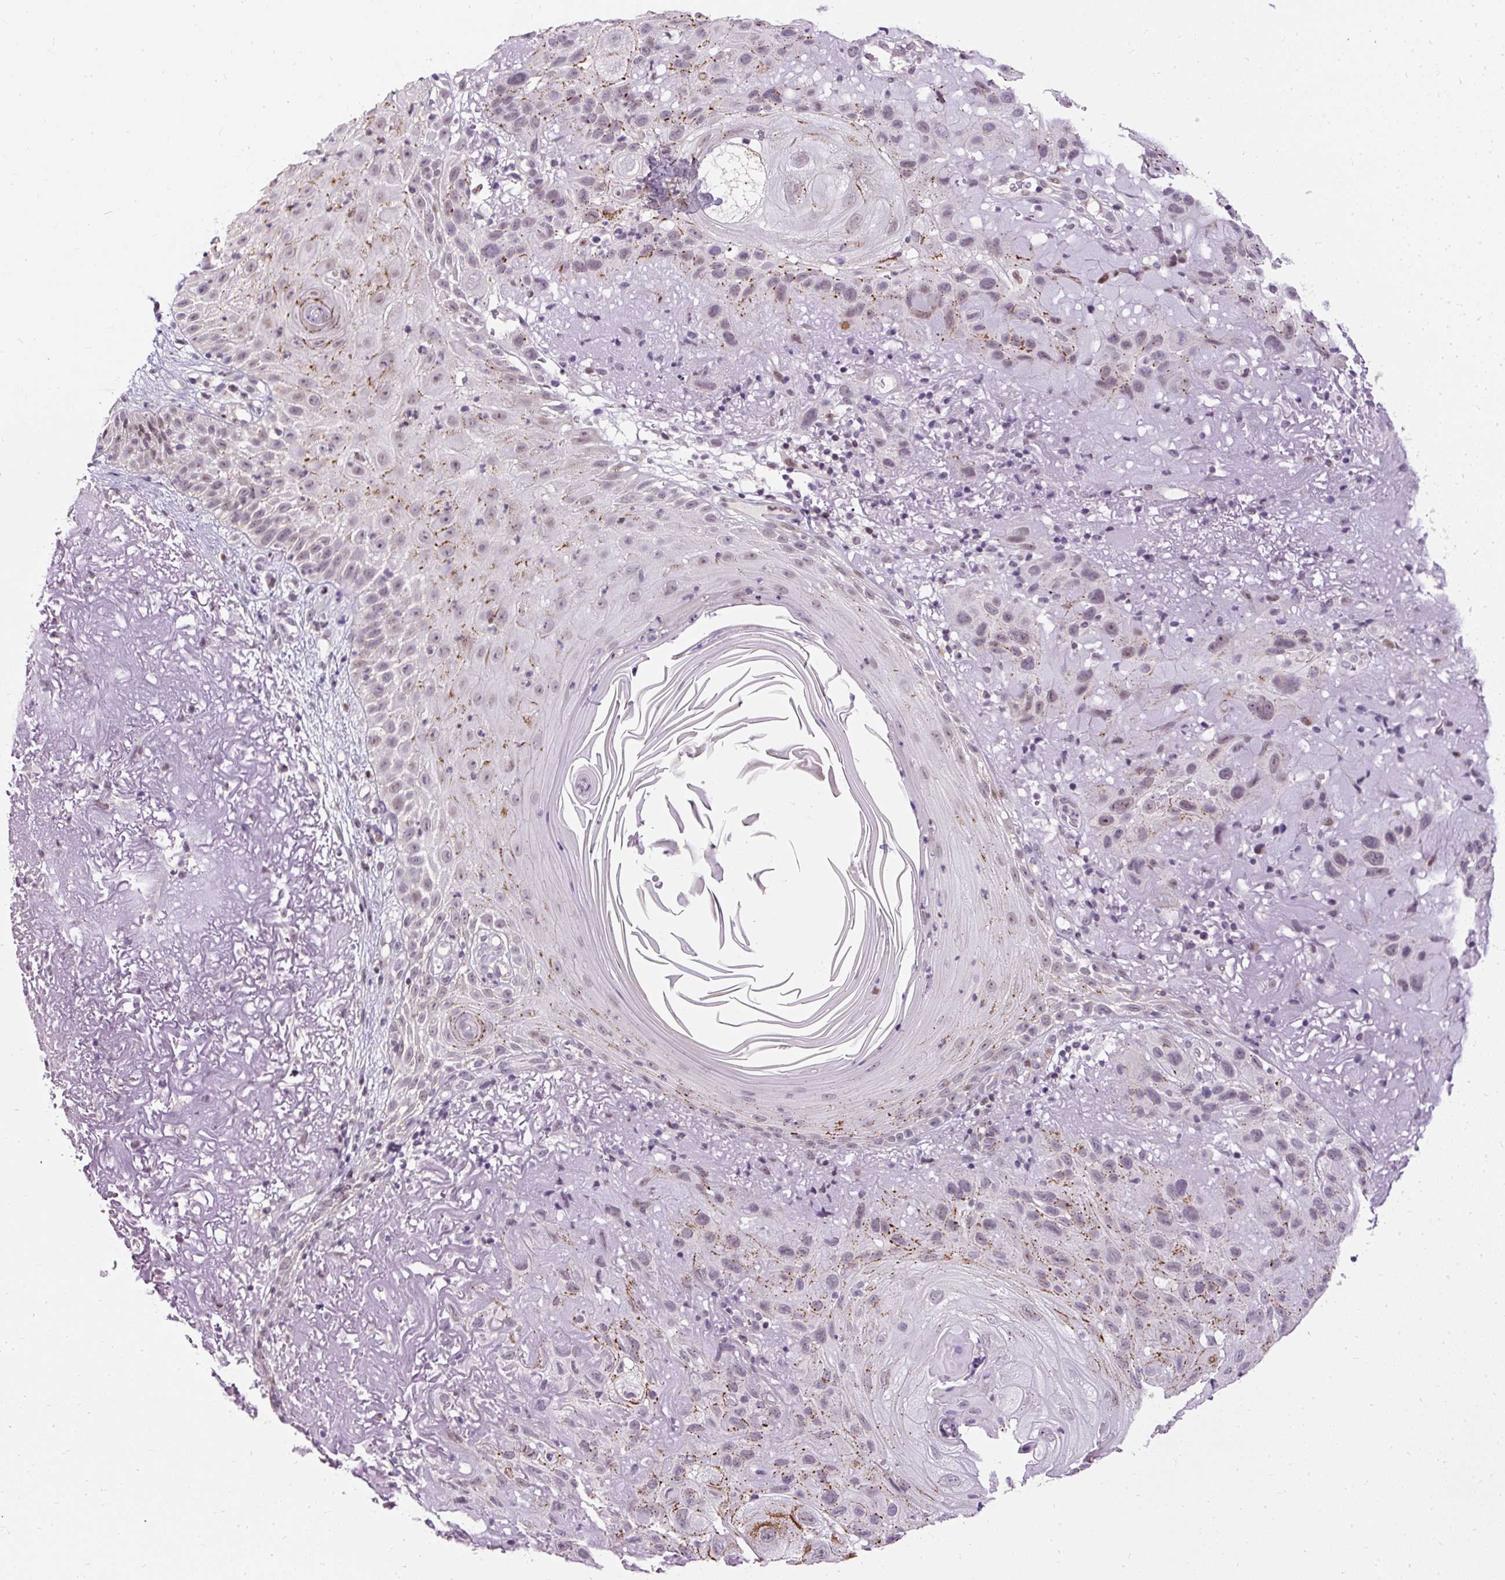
{"staining": {"intensity": "moderate", "quantity": "25%-75%", "location": "nuclear"}, "tissue": "skin cancer", "cell_type": "Tumor cells", "image_type": "cancer", "snomed": [{"axis": "morphology", "description": "Normal tissue, NOS"}, {"axis": "morphology", "description": "Squamous cell carcinoma, NOS"}, {"axis": "topography", "description": "Skin"}], "caption": "Skin cancer (squamous cell carcinoma) stained for a protein reveals moderate nuclear positivity in tumor cells.", "gene": "ARHGEF18", "patient": {"sex": "female", "age": 96}}